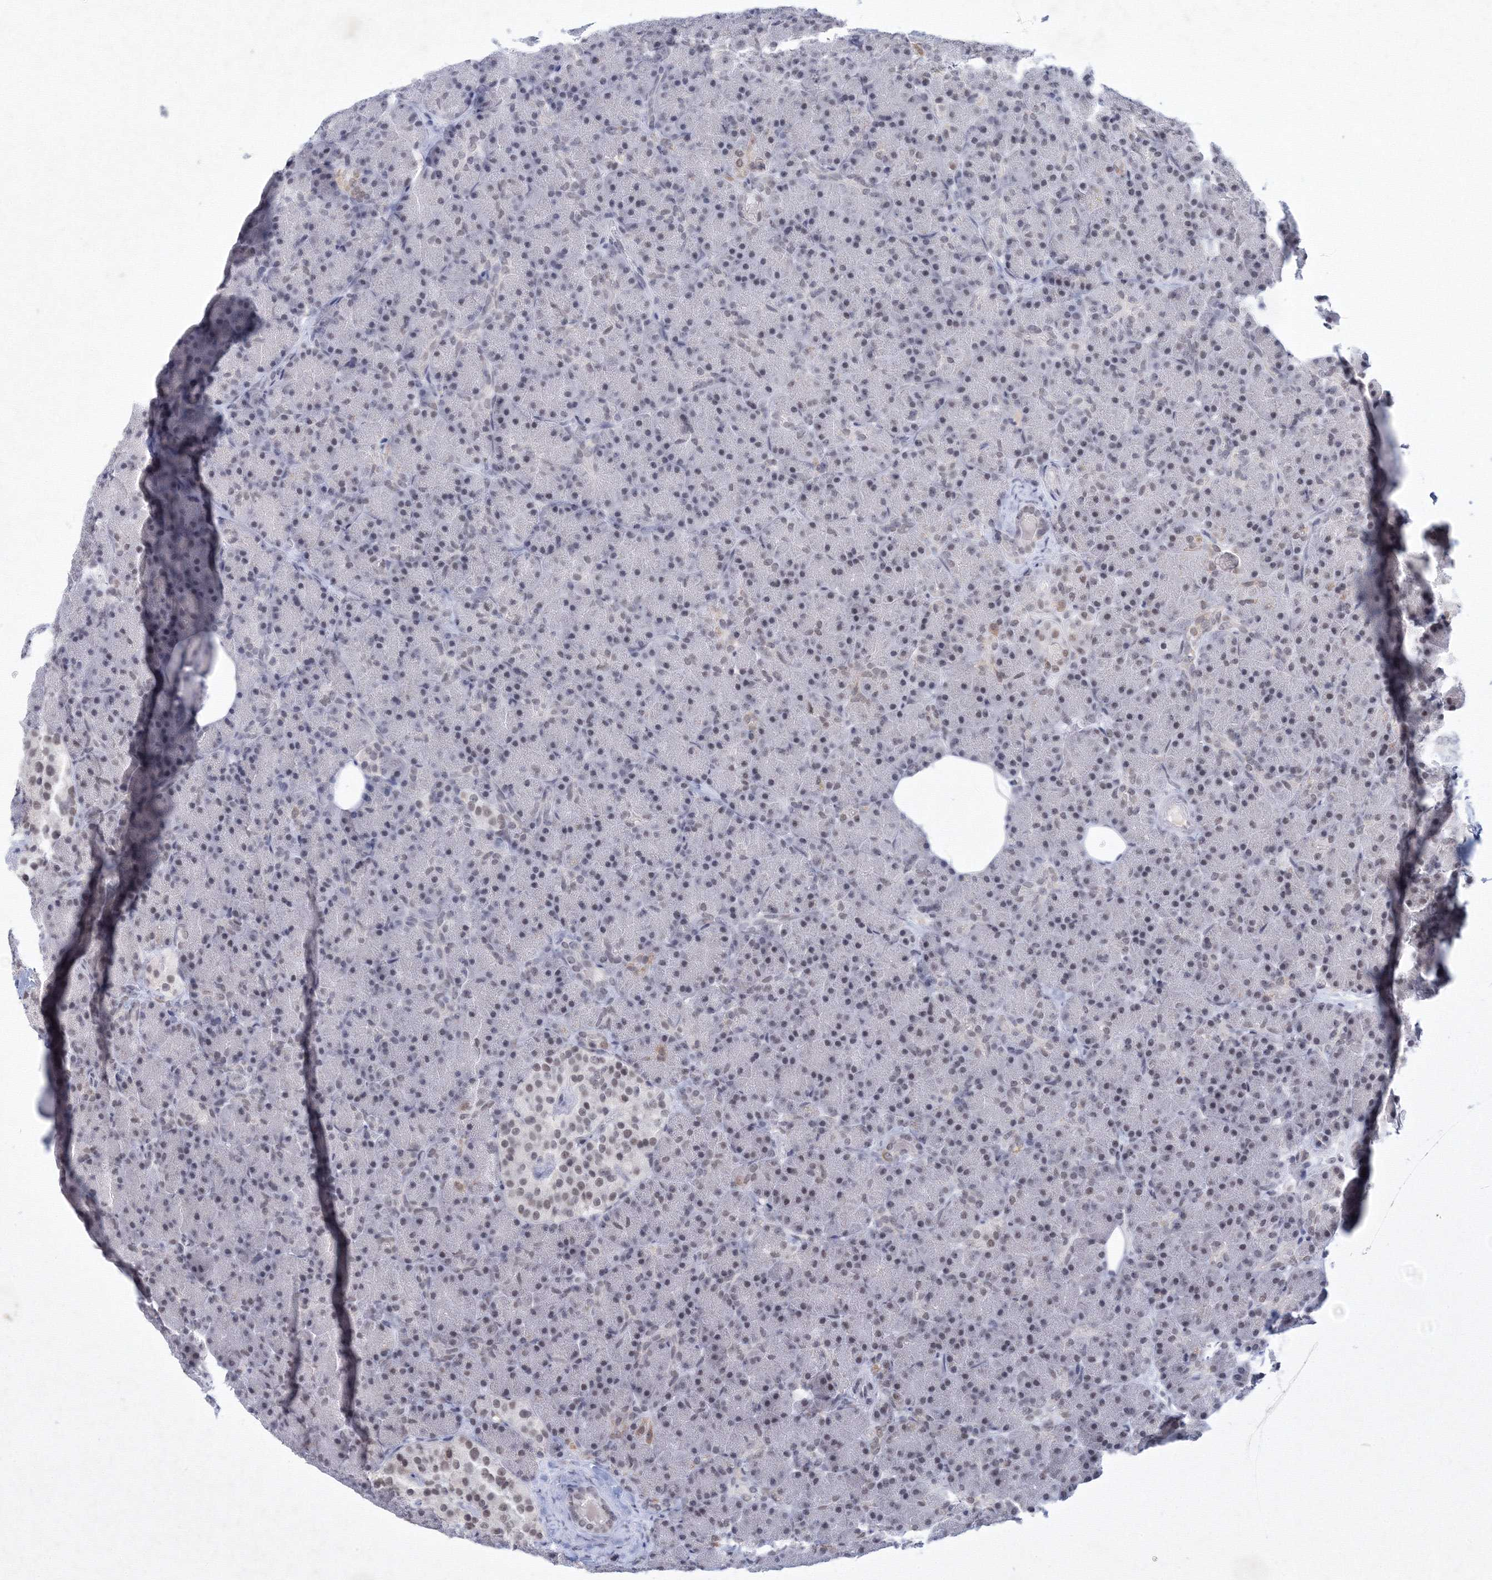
{"staining": {"intensity": "weak", "quantity": "25%-75%", "location": "nuclear"}, "tissue": "pancreas", "cell_type": "Exocrine glandular cells", "image_type": "normal", "snomed": [{"axis": "morphology", "description": "Normal tissue, NOS"}, {"axis": "topography", "description": "Pancreas"}], "caption": "A histopathology image showing weak nuclear expression in approximately 25%-75% of exocrine glandular cells in benign pancreas, as visualized by brown immunohistochemical staining.", "gene": "SF3B6", "patient": {"sex": "female", "age": 43}}